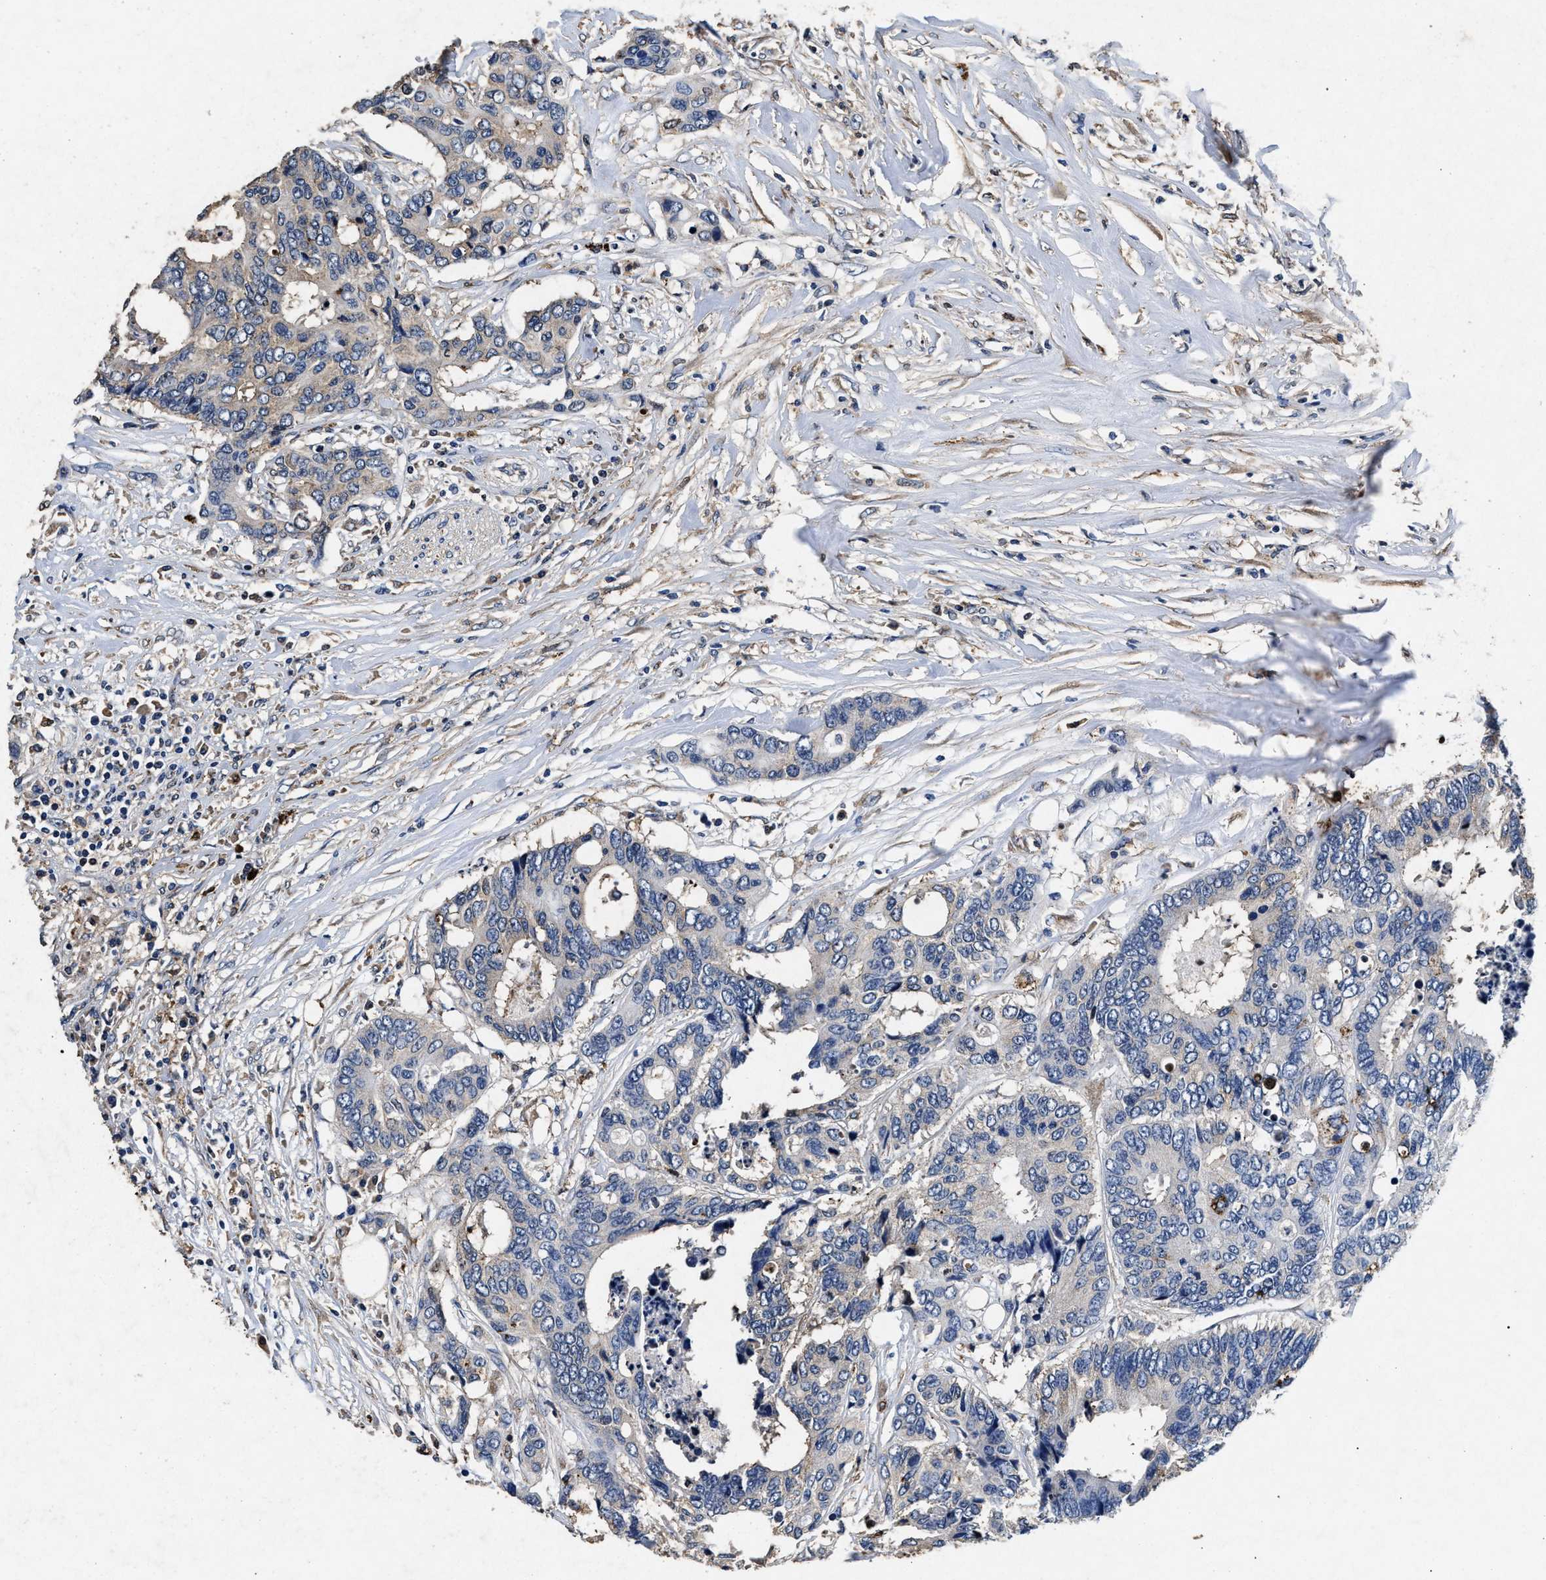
{"staining": {"intensity": "weak", "quantity": "<25%", "location": "cytoplasmic/membranous"}, "tissue": "colorectal cancer", "cell_type": "Tumor cells", "image_type": "cancer", "snomed": [{"axis": "morphology", "description": "Adenocarcinoma, NOS"}, {"axis": "topography", "description": "Rectum"}], "caption": "Immunohistochemistry (IHC) histopathology image of colorectal cancer (adenocarcinoma) stained for a protein (brown), which exhibits no staining in tumor cells.", "gene": "LTB4R2", "patient": {"sex": "male", "age": 55}}